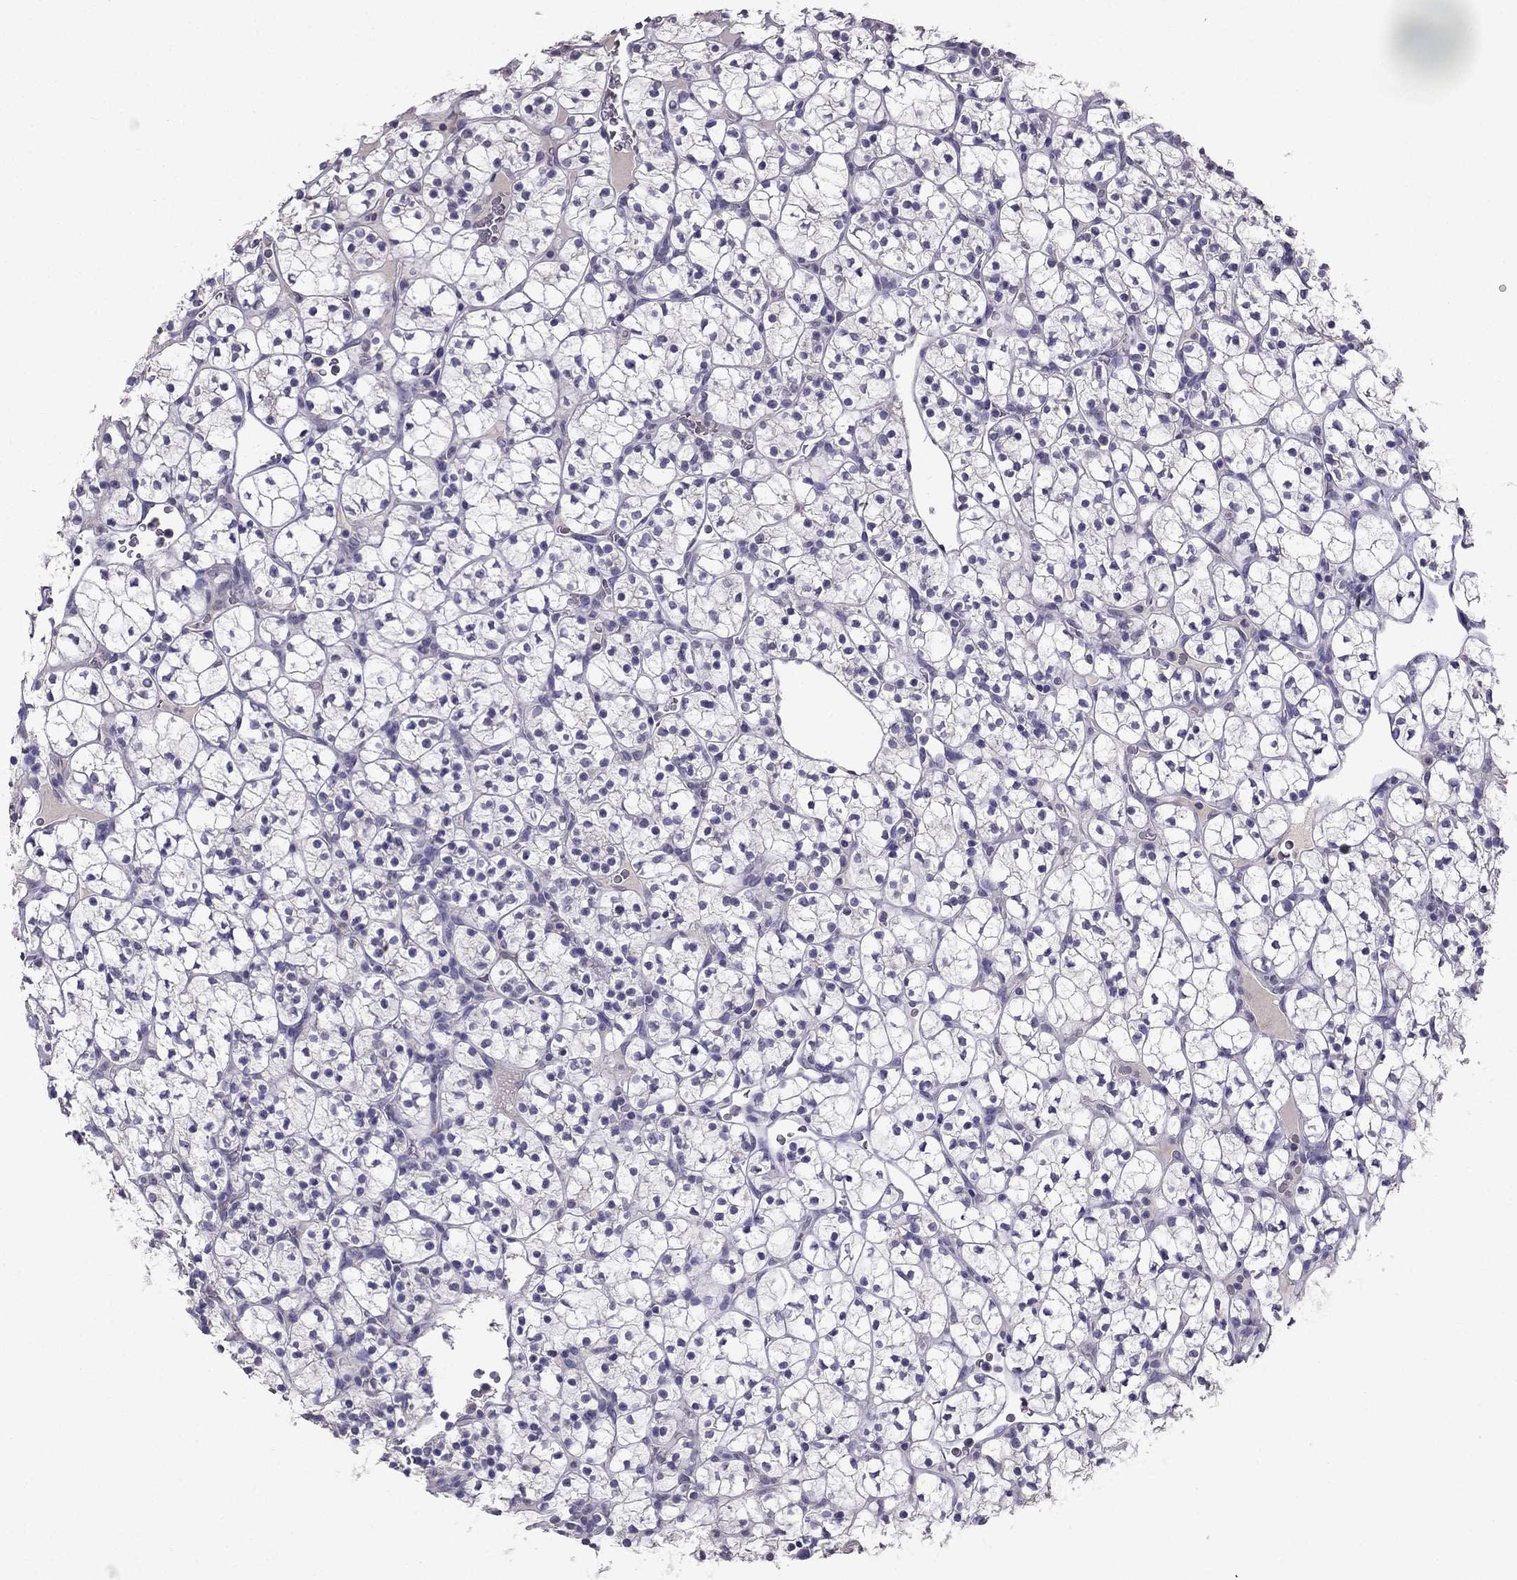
{"staining": {"intensity": "negative", "quantity": "none", "location": "none"}, "tissue": "renal cancer", "cell_type": "Tumor cells", "image_type": "cancer", "snomed": [{"axis": "morphology", "description": "Adenocarcinoma, NOS"}, {"axis": "topography", "description": "Kidney"}], "caption": "Immunohistochemistry (IHC) histopathology image of renal adenocarcinoma stained for a protein (brown), which displays no positivity in tumor cells.", "gene": "SCG5", "patient": {"sex": "female", "age": 89}}